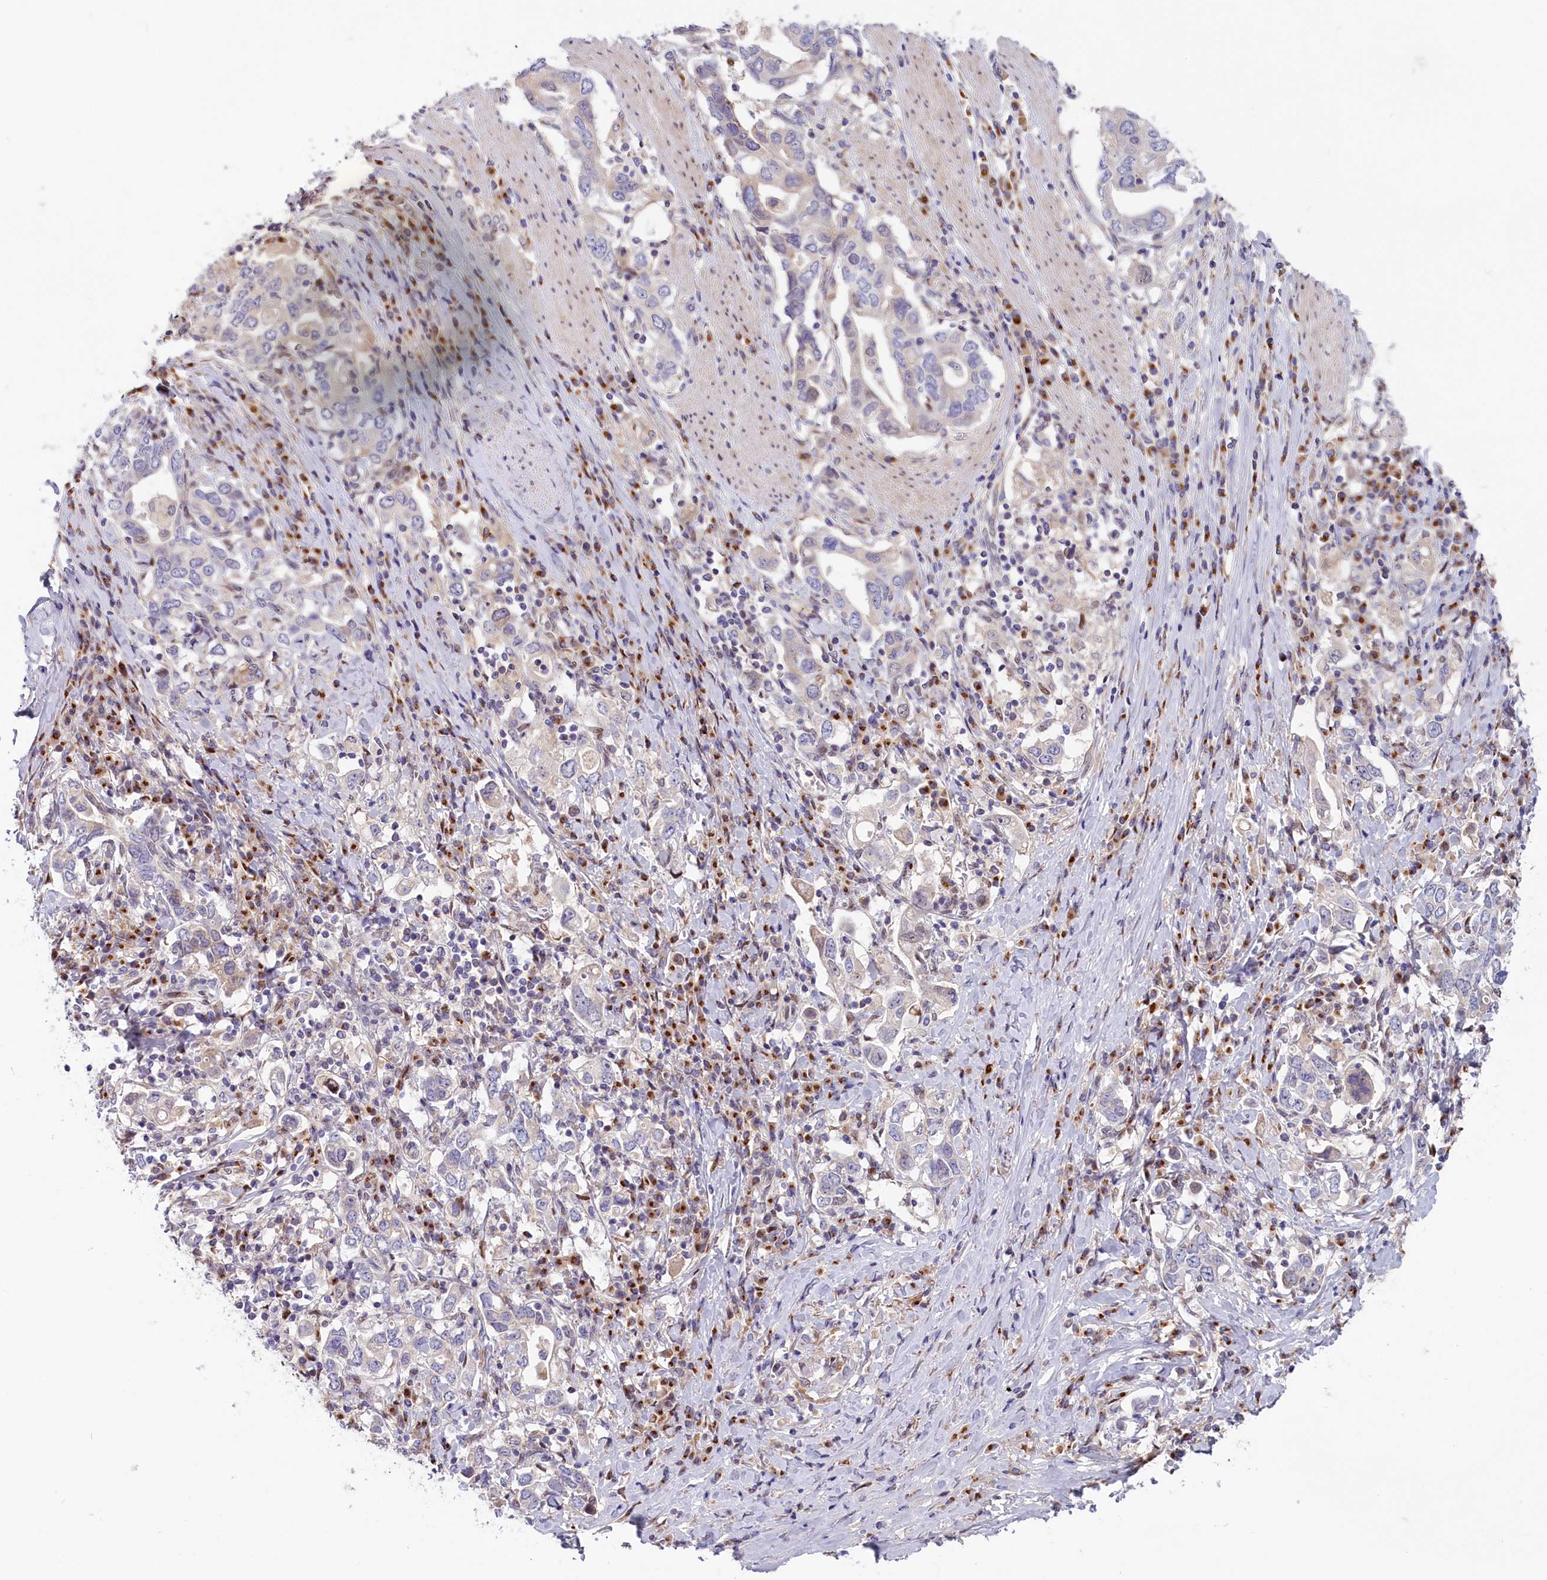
{"staining": {"intensity": "negative", "quantity": "none", "location": "none"}, "tissue": "stomach cancer", "cell_type": "Tumor cells", "image_type": "cancer", "snomed": [{"axis": "morphology", "description": "Adenocarcinoma, NOS"}, {"axis": "topography", "description": "Stomach, upper"}, {"axis": "topography", "description": "Stomach"}], "caption": "Immunohistochemistry micrograph of human stomach adenocarcinoma stained for a protein (brown), which displays no expression in tumor cells. Nuclei are stained in blue.", "gene": "CHST12", "patient": {"sex": "male", "age": 62}}